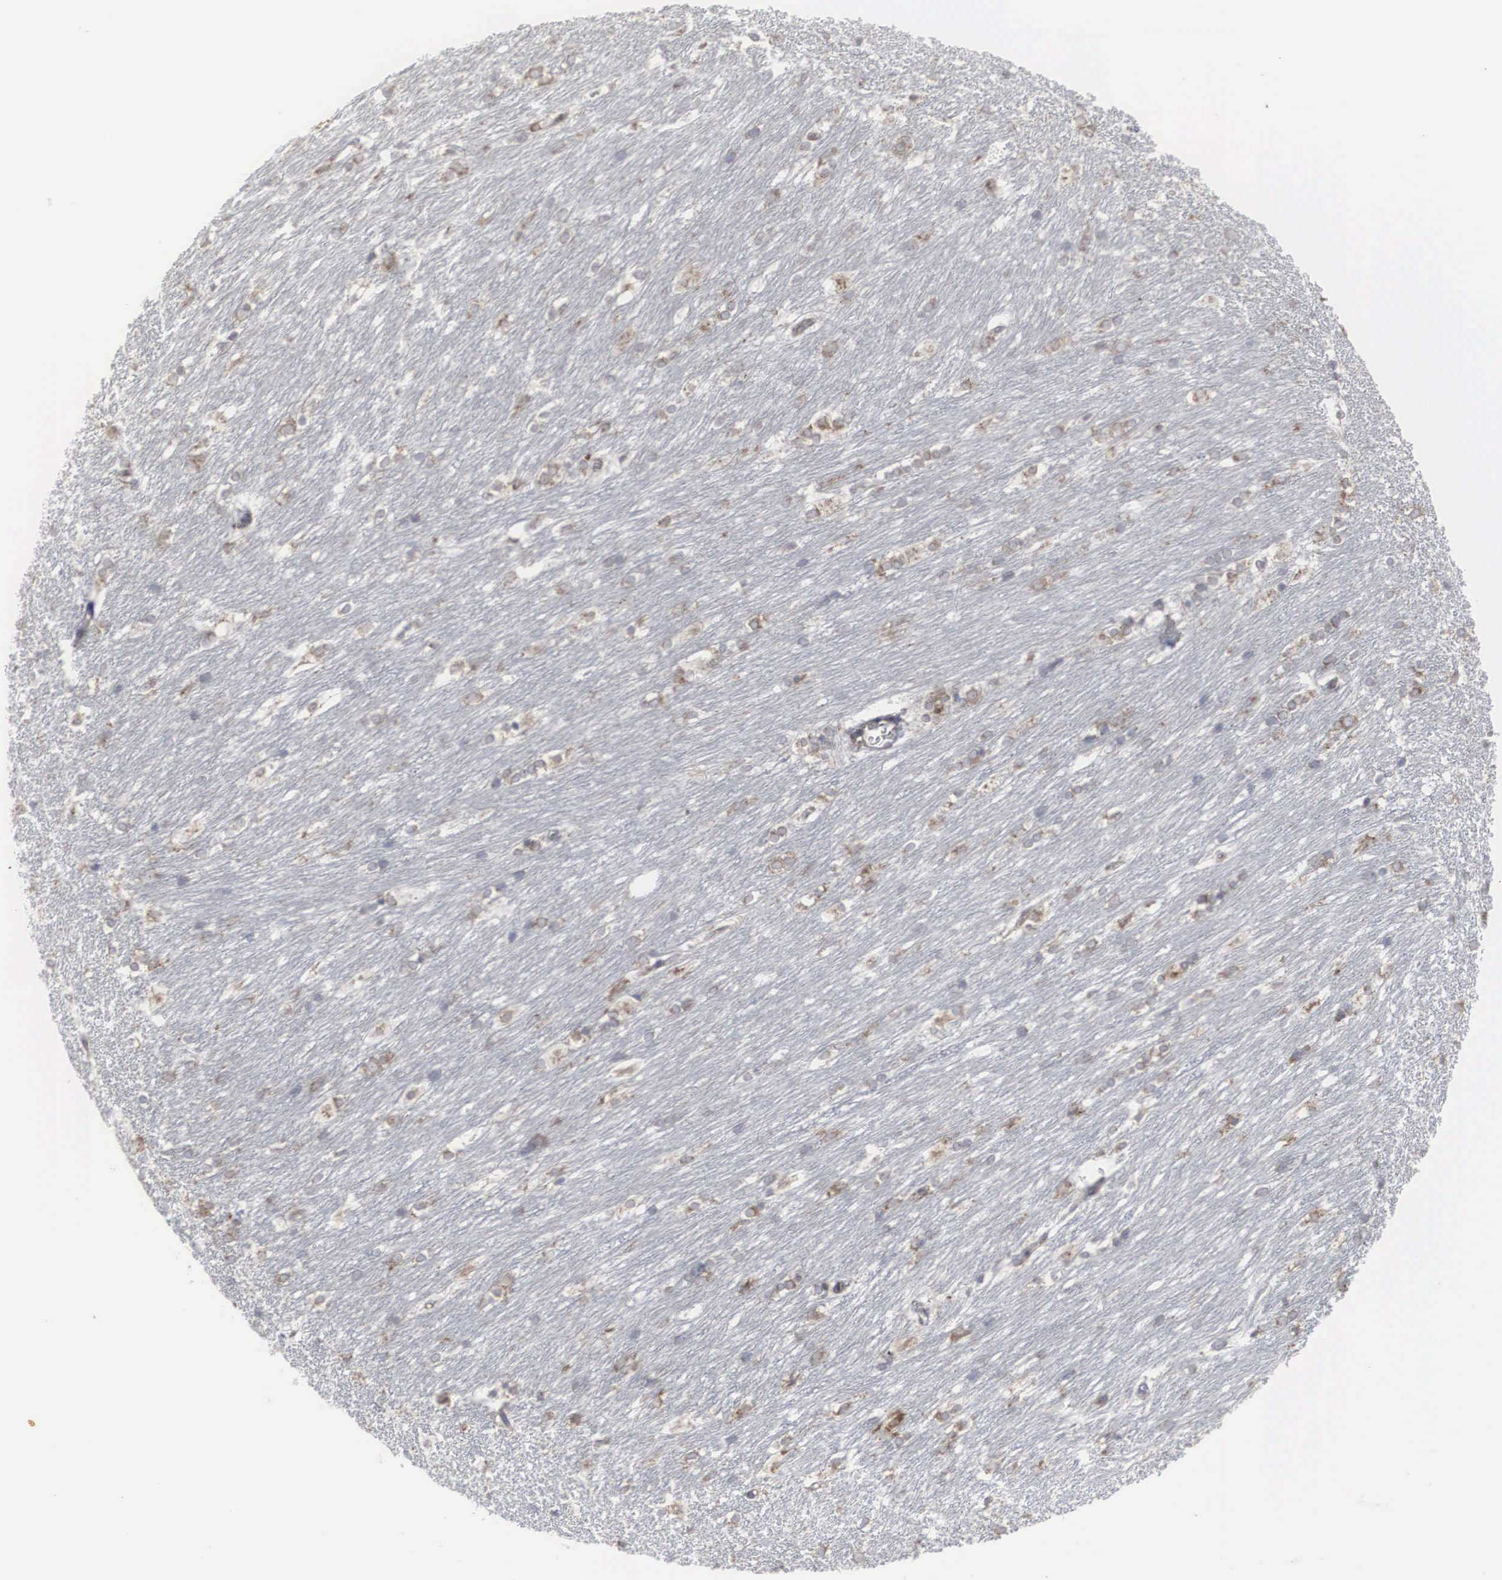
{"staining": {"intensity": "weak", "quantity": "25%-75%", "location": "cytoplasmic/membranous"}, "tissue": "caudate", "cell_type": "Glial cells", "image_type": "normal", "snomed": [{"axis": "morphology", "description": "Normal tissue, NOS"}, {"axis": "topography", "description": "Lateral ventricle wall"}], "caption": "IHC of benign human caudate reveals low levels of weak cytoplasmic/membranous staining in about 25%-75% of glial cells. The protein of interest is shown in brown color, while the nuclei are stained blue.", "gene": "CTAGE15", "patient": {"sex": "female", "age": 19}}